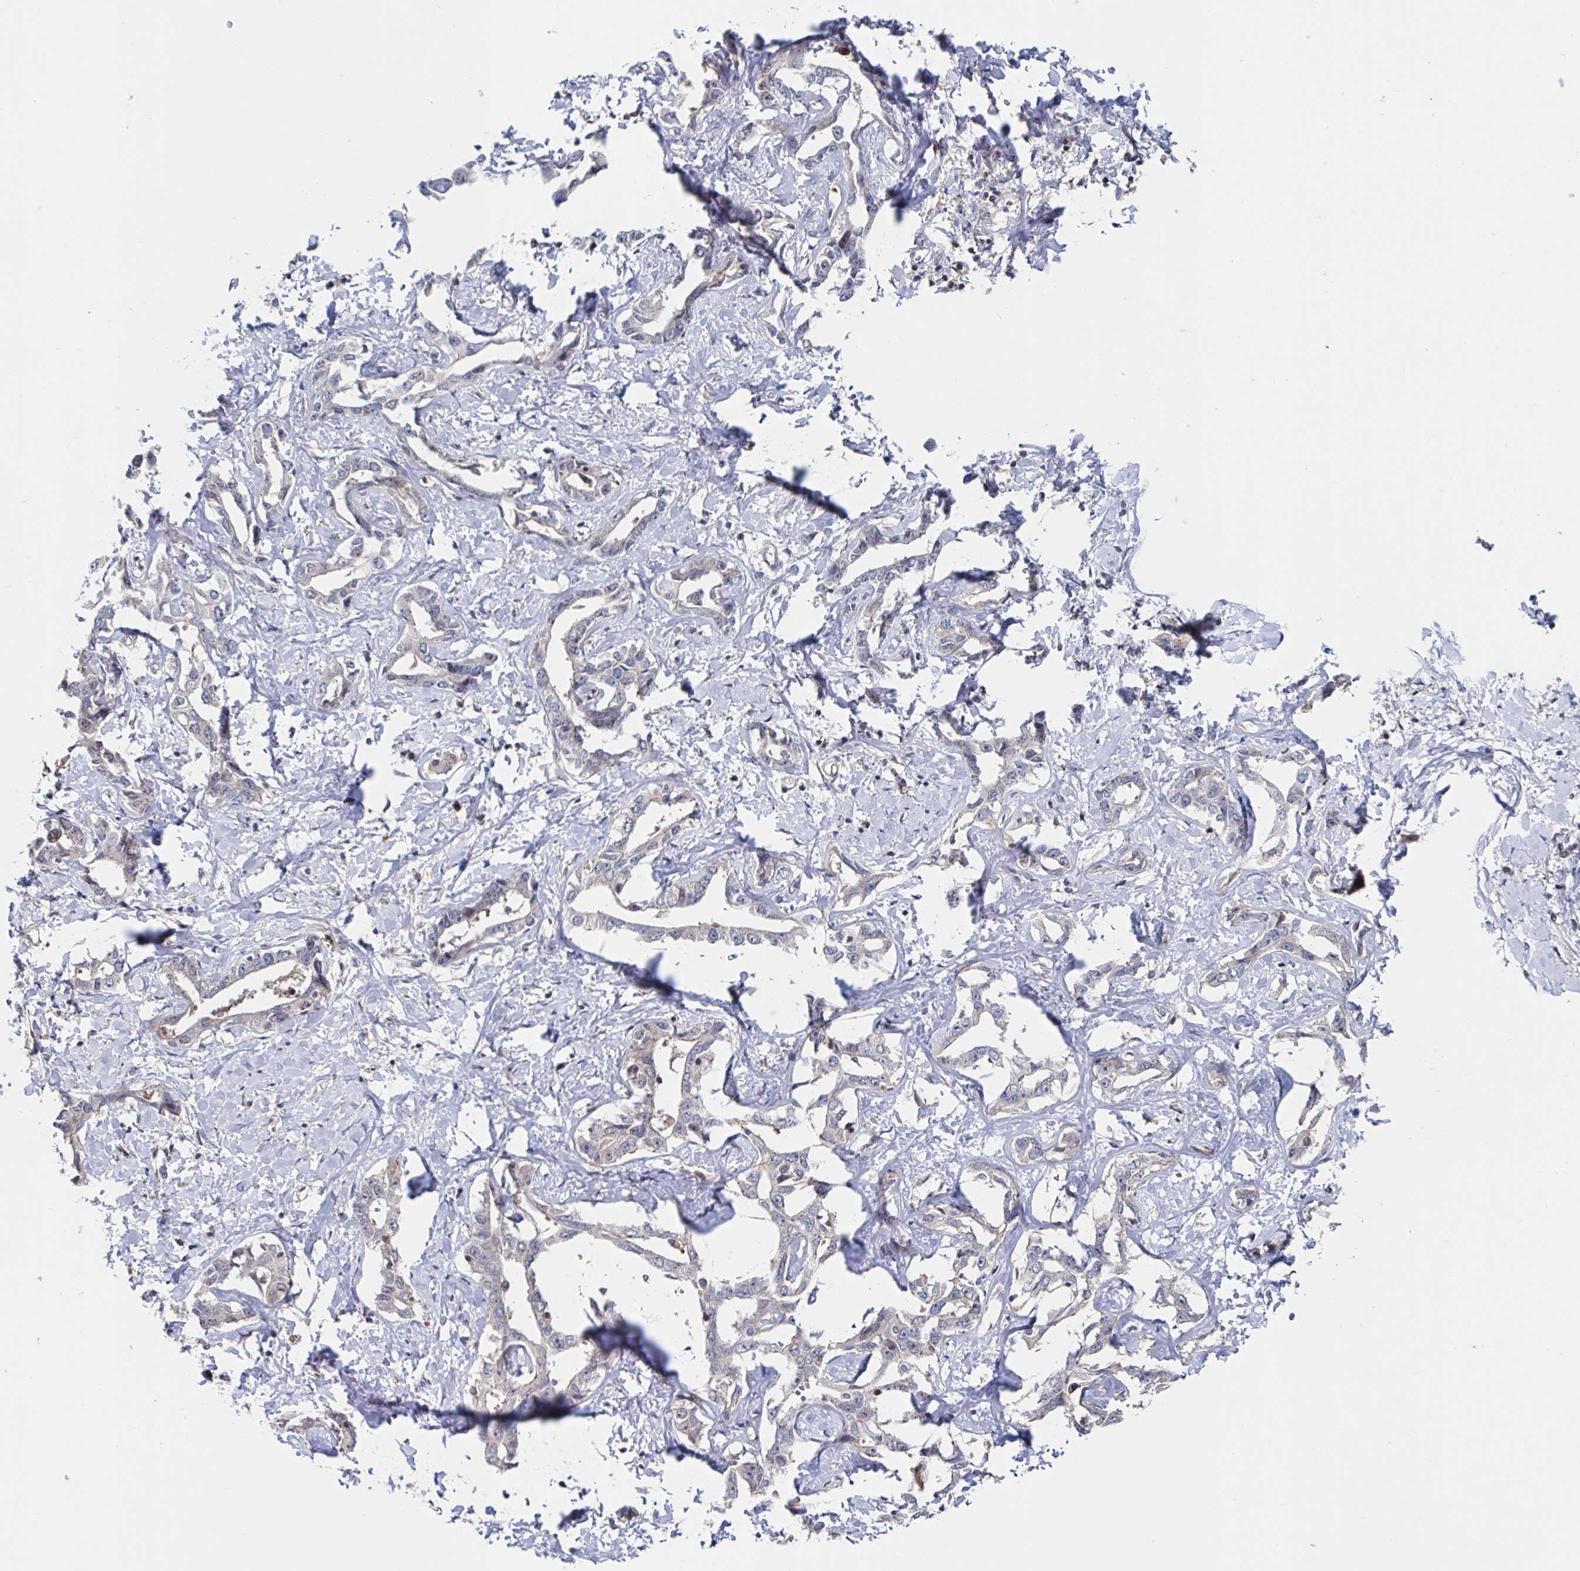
{"staining": {"intensity": "negative", "quantity": "none", "location": "none"}, "tissue": "liver cancer", "cell_type": "Tumor cells", "image_type": "cancer", "snomed": [{"axis": "morphology", "description": "Cholangiocarcinoma"}, {"axis": "topography", "description": "Liver"}], "caption": "High power microscopy histopathology image of an immunohistochemistry (IHC) photomicrograph of liver cancer (cholangiocarcinoma), revealing no significant staining in tumor cells. Brightfield microscopy of immunohistochemistry (IHC) stained with DAB (brown) and hematoxylin (blue), captured at high magnification.", "gene": "DHRS12", "patient": {"sex": "male", "age": 59}}